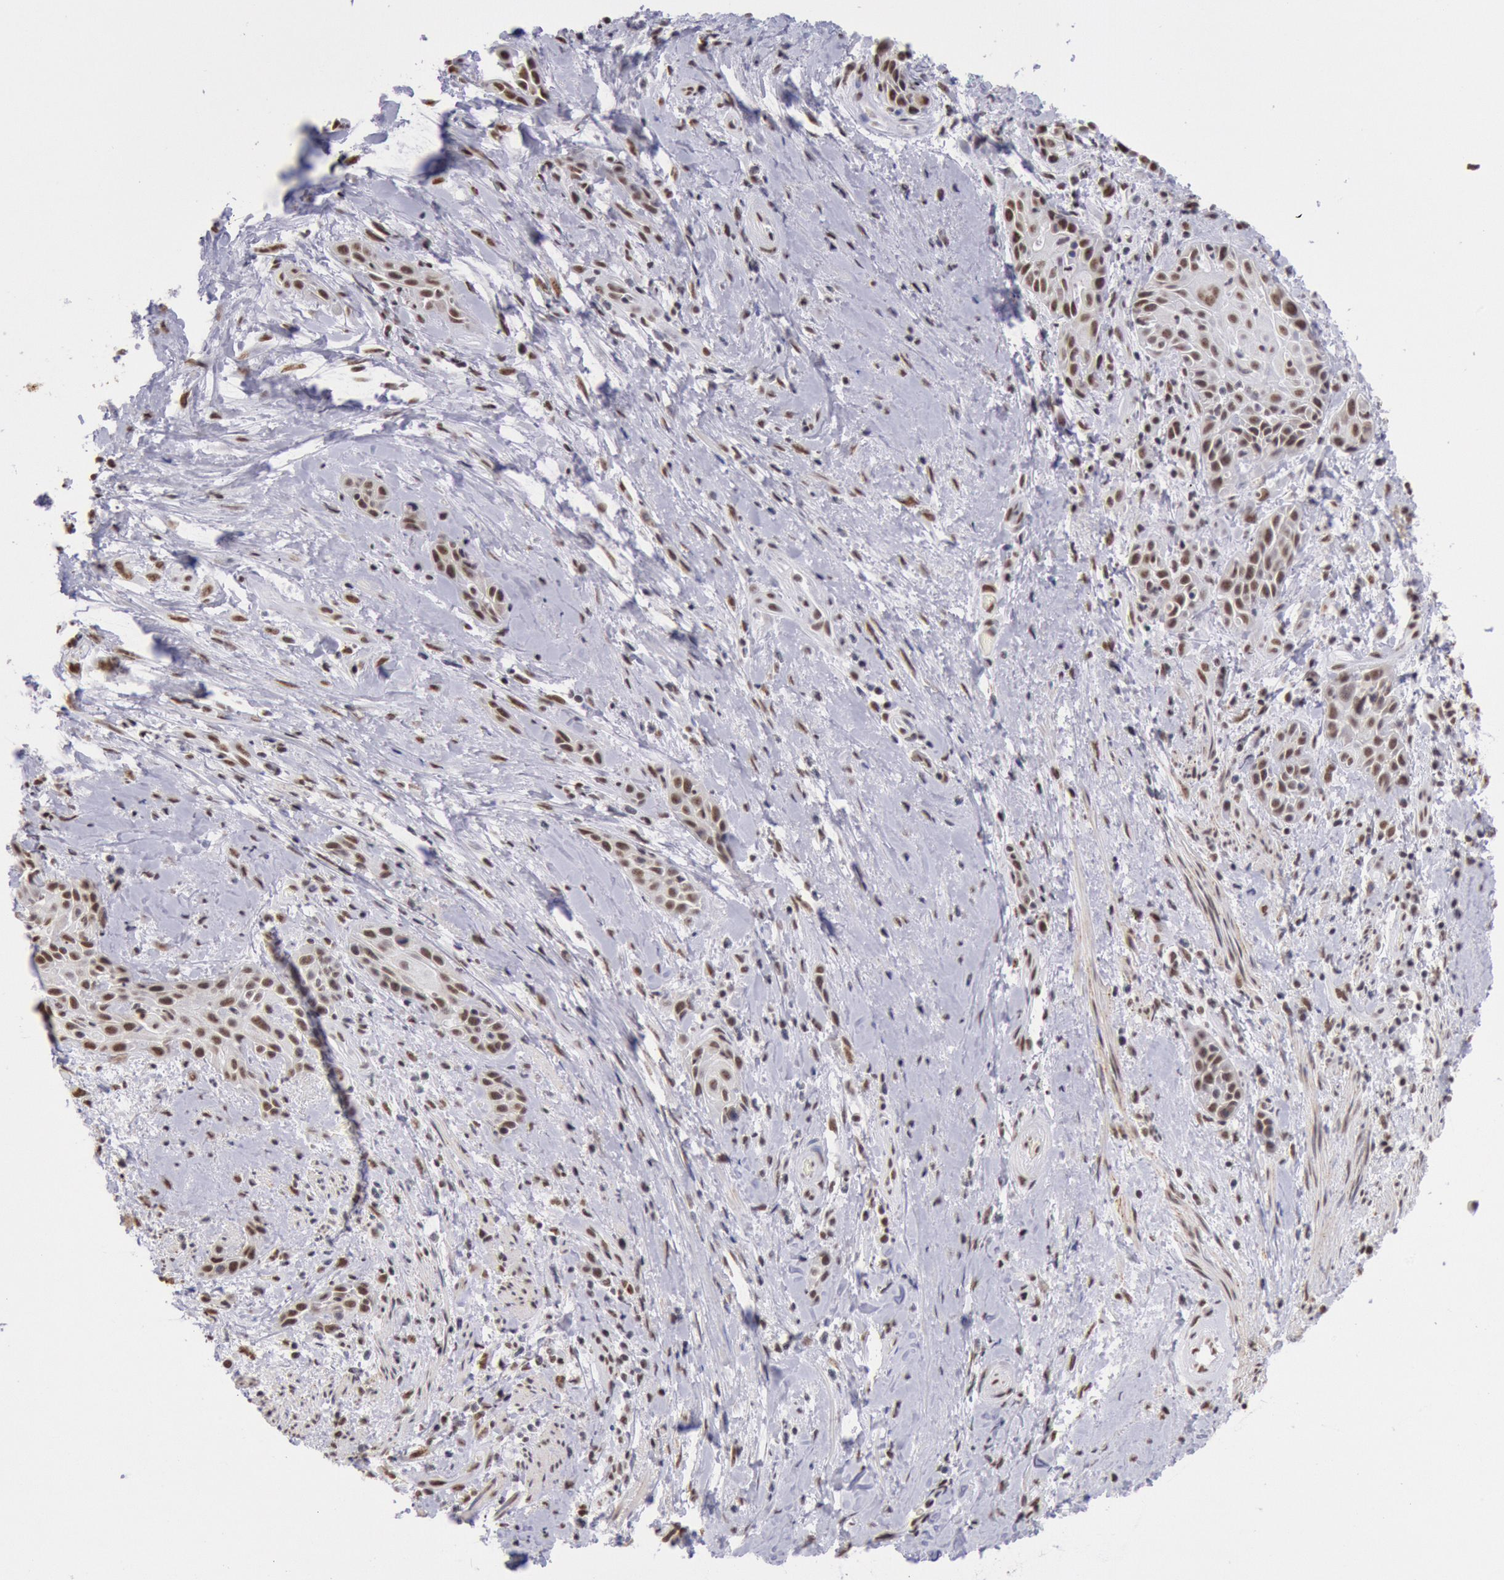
{"staining": {"intensity": "moderate", "quantity": ">75%", "location": "nuclear"}, "tissue": "skin cancer", "cell_type": "Tumor cells", "image_type": "cancer", "snomed": [{"axis": "morphology", "description": "Squamous cell carcinoma, NOS"}, {"axis": "topography", "description": "Skin"}, {"axis": "topography", "description": "Anal"}], "caption": "Immunohistochemistry photomicrograph of skin cancer stained for a protein (brown), which shows medium levels of moderate nuclear positivity in about >75% of tumor cells.", "gene": "SNRPD3", "patient": {"sex": "male", "age": 64}}